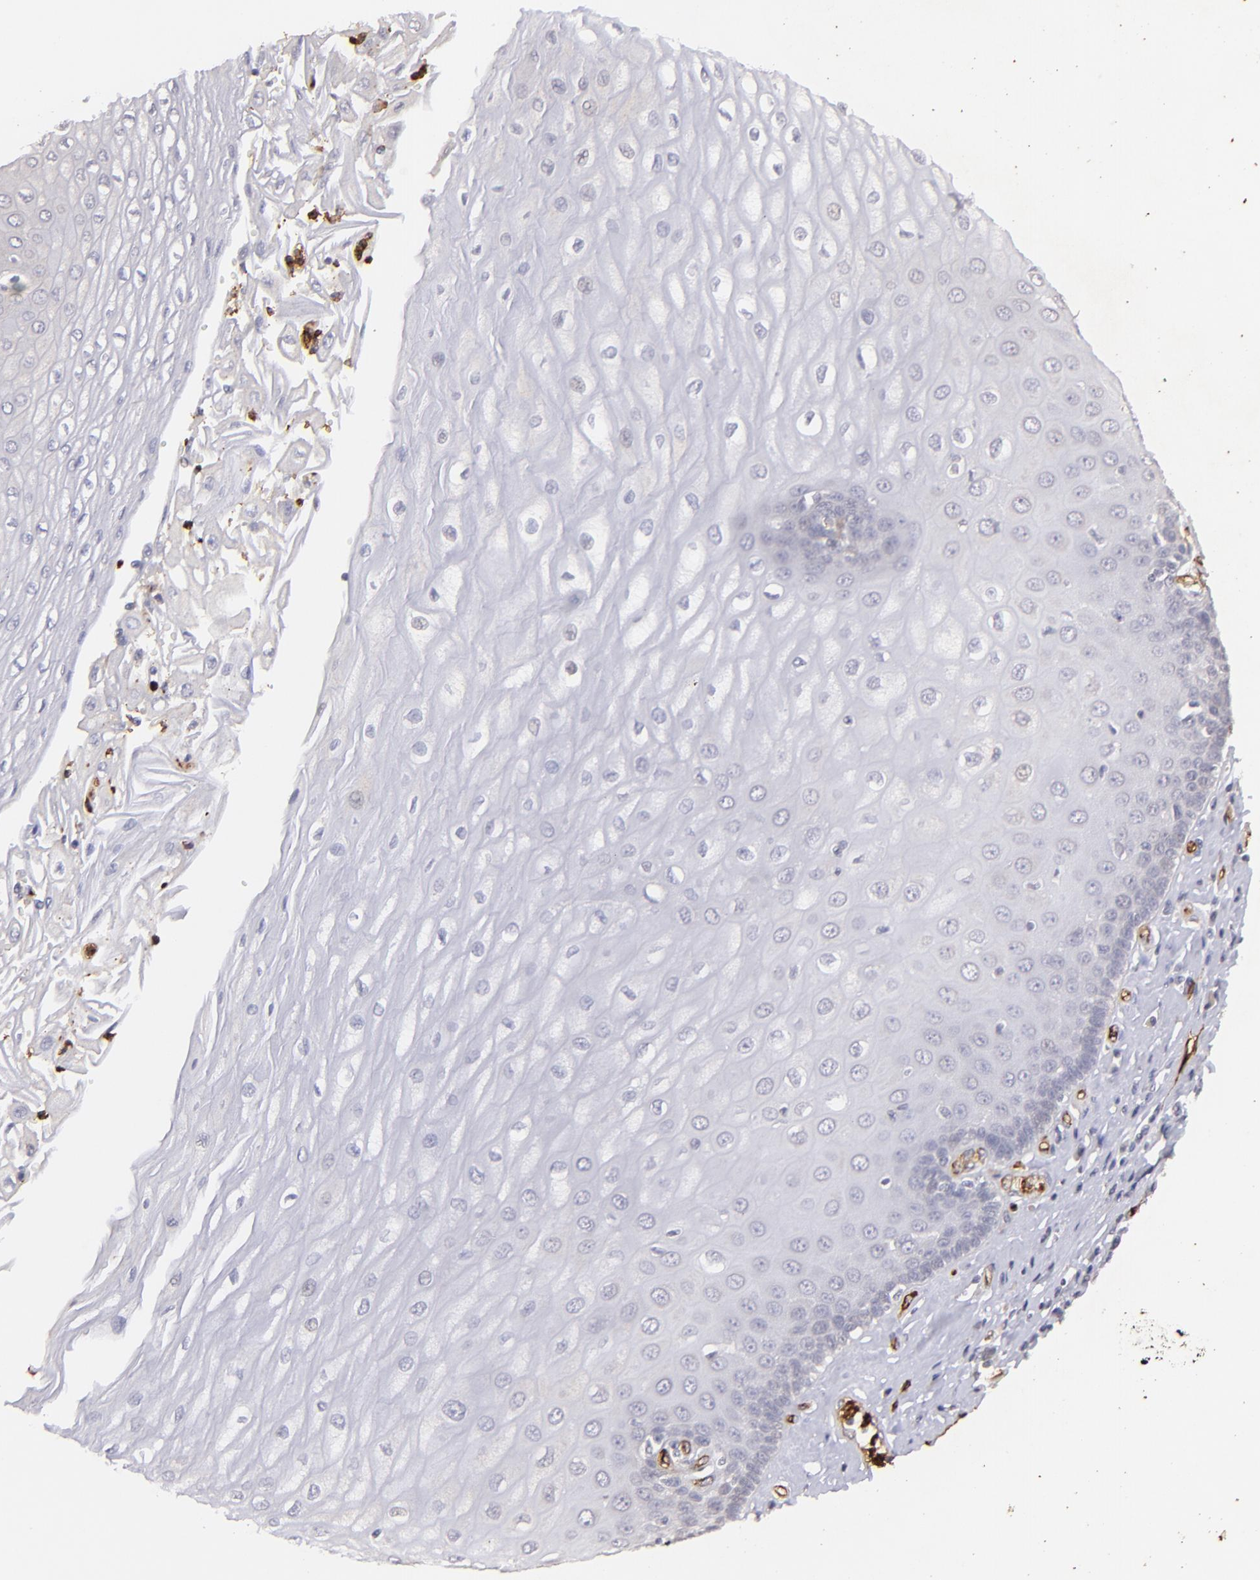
{"staining": {"intensity": "negative", "quantity": "none", "location": "none"}, "tissue": "esophagus", "cell_type": "Squamous epithelial cells", "image_type": "normal", "snomed": [{"axis": "morphology", "description": "Normal tissue, NOS"}, {"axis": "topography", "description": "Esophagus"}], "caption": "Squamous epithelial cells are negative for brown protein staining in unremarkable esophagus. The staining is performed using DAB (3,3'-diaminobenzidine) brown chromogen with nuclei counter-stained in using hematoxylin.", "gene": "DYSF", "patient": {"sex": "male", "age": 62}}